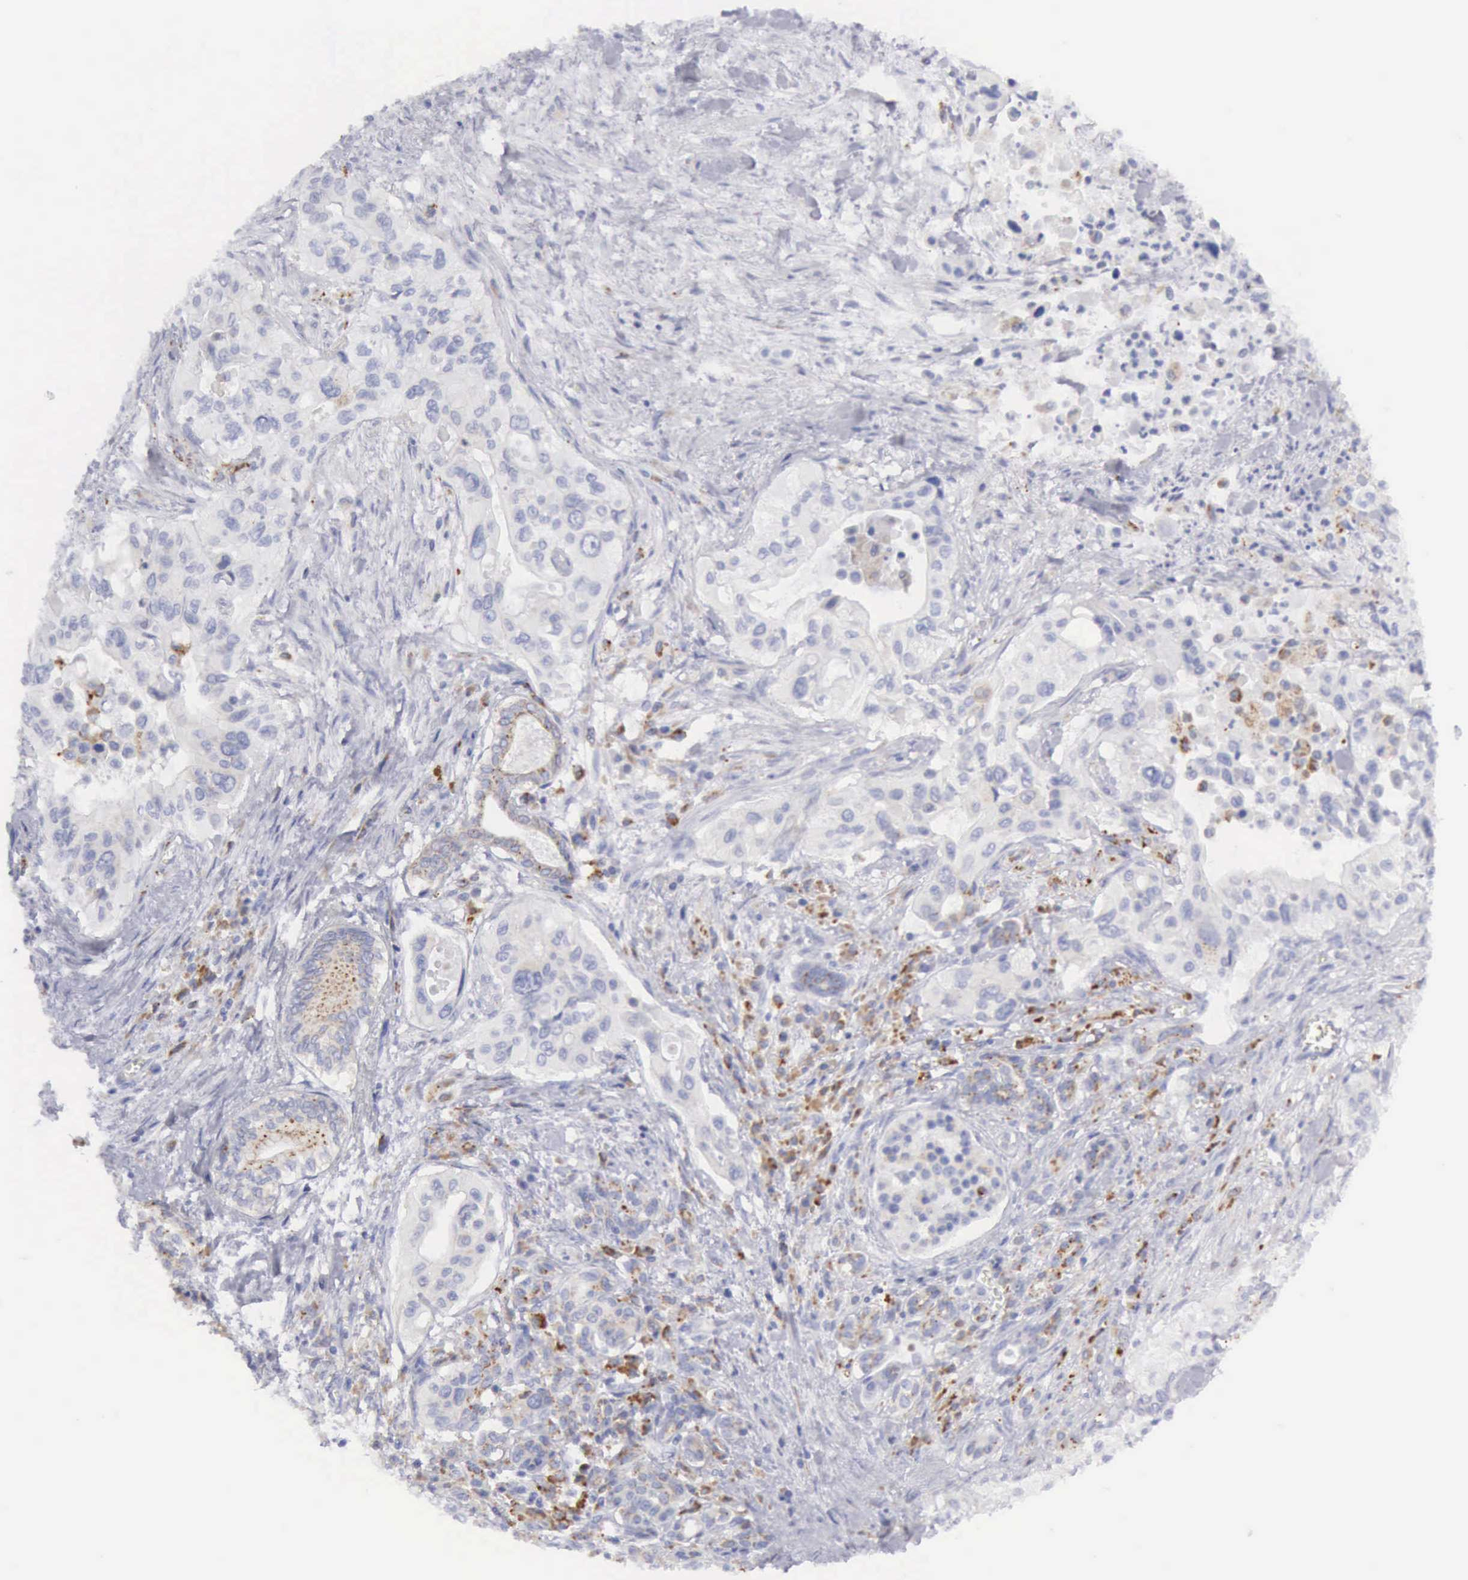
{"staining": {"intensity": "negative", "quantity": "none", "location": "none"}, "tissue": "pancreatic cancer", "cell_type": "Tumor cells", "image_type": "cancer", "snomed": [{"axis": "morphology", "description": "Adenocarcinoma, NOS"}, {"axis": "topography", "description": "Pancreas"}], "caption": "Histopathology image shows no significant protein positivity in tumor cells of pancreatic cancer (adenocarcinoma).", "gene": "CTSS", "patient": {"sex": "male", "age": 77}}